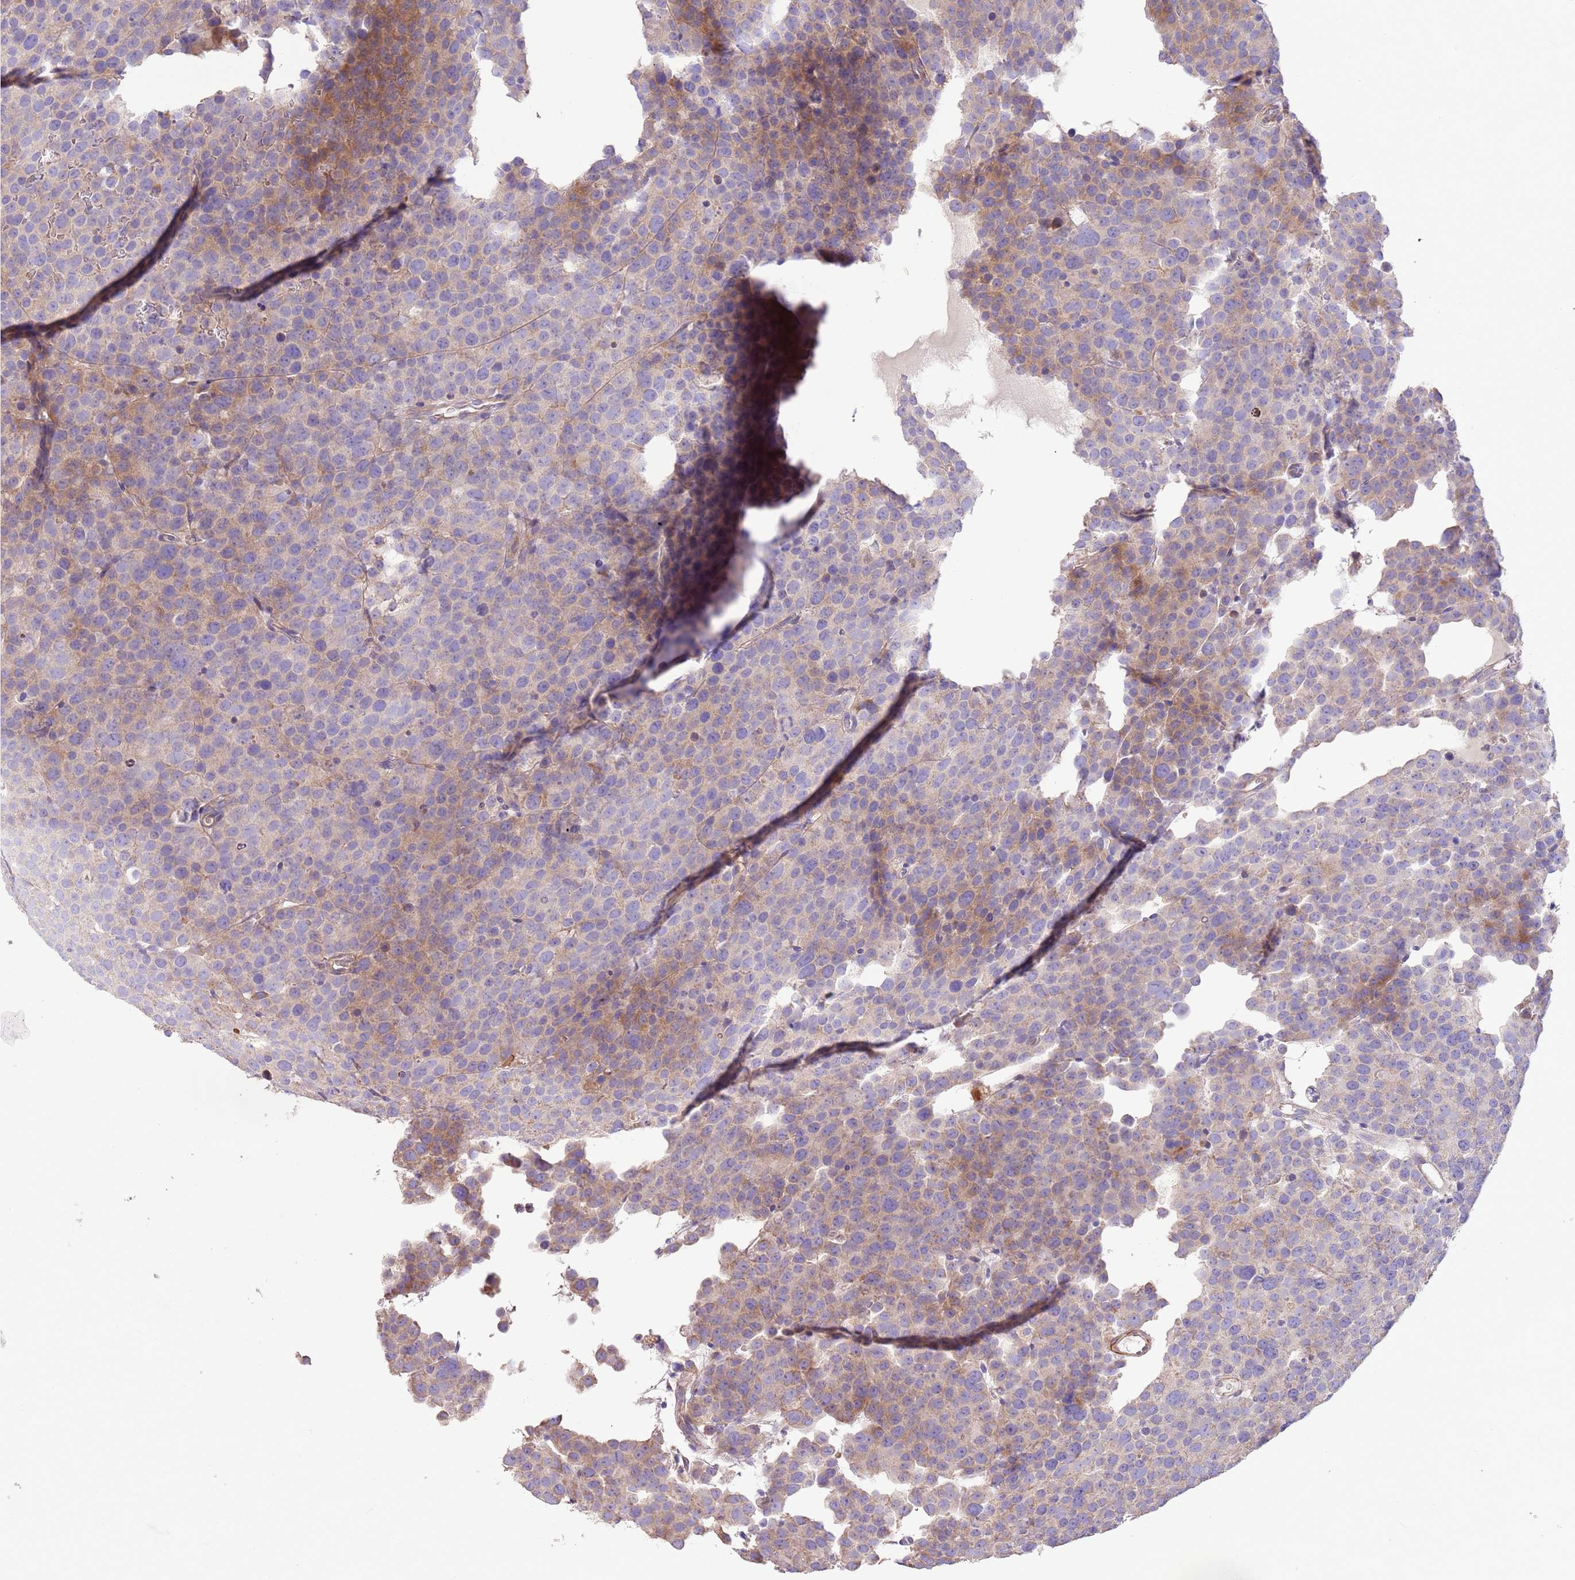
{"staining": {"intensity": "moderate", "quantity": "<25%", "location": "cytoplasmic/membranous"}, "tissue": "testis cancer", "cell_type": "Tumor cells", "image_type": "cancer", "snomed": [{"axis": "morphology", "description": "Seminoma, NOS"}, {"axis": "topography", "description": "Testis"}], "caption": "Brown immunohistochemical staining in seminoma (testis) demonstrates moderate cytoplasmic/membranous positivity in about <25% of tumor cells.", "gene": "PIGA", "patient": {"sex": "male", "age": 71}}